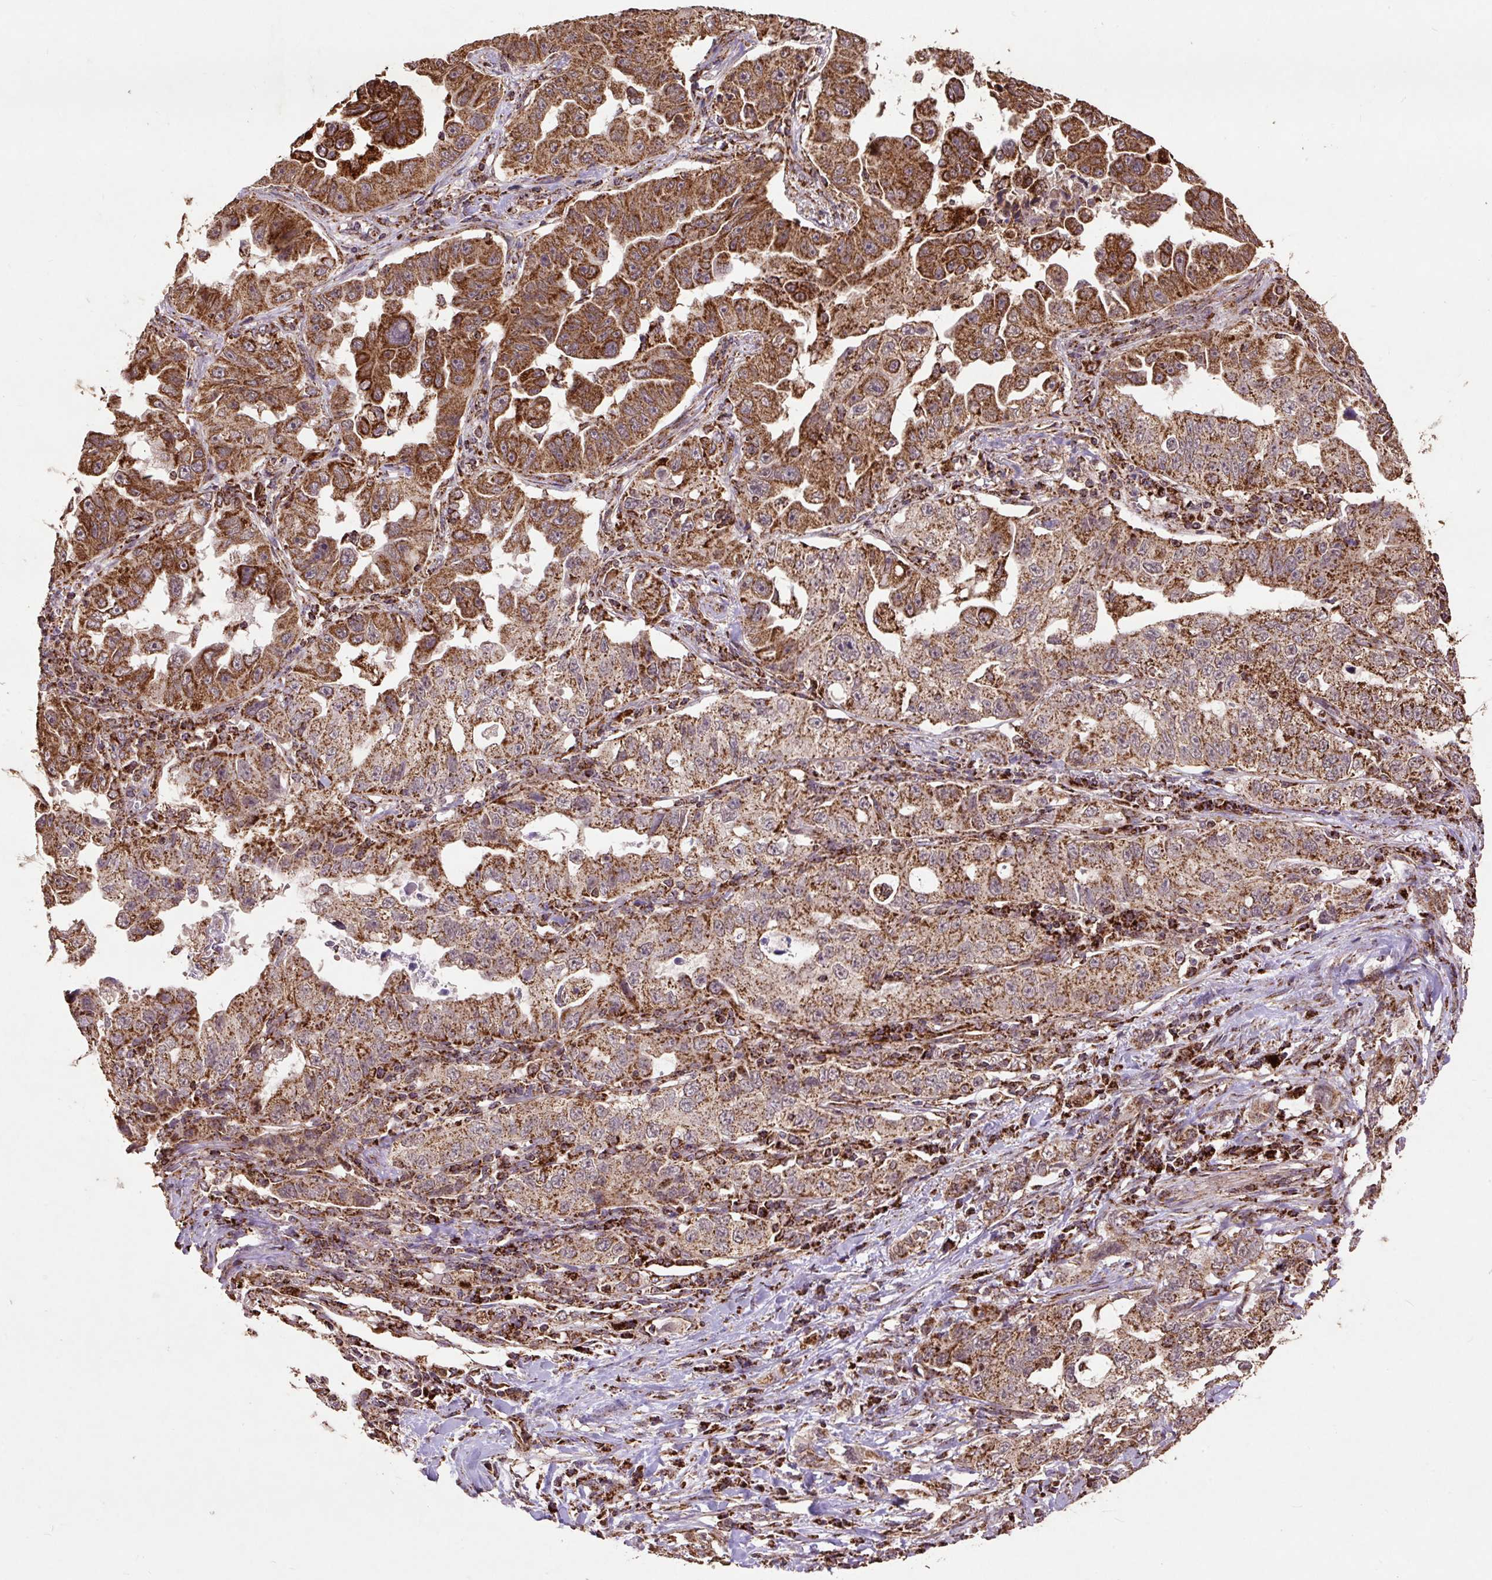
{"staining": {"intensity": "strong", "quantity": ">75%", "location": "cytoplasmic/membranous"}, "tissue": "lung cancer", "cell_type": "Tumor cells", "image_type": "cancer", "snomed": [{"axis": "morphology", "description": "Adenocarcinoma, NOS"}, {"axis": "topography", "description": "Lung"}], "caption": "Adenocarcinoma (lung) stained with a protein marker shows strong staining in tumor cells.", "gene": "ATP5F1A", "patient": {"sex": "female", "age": 51}}